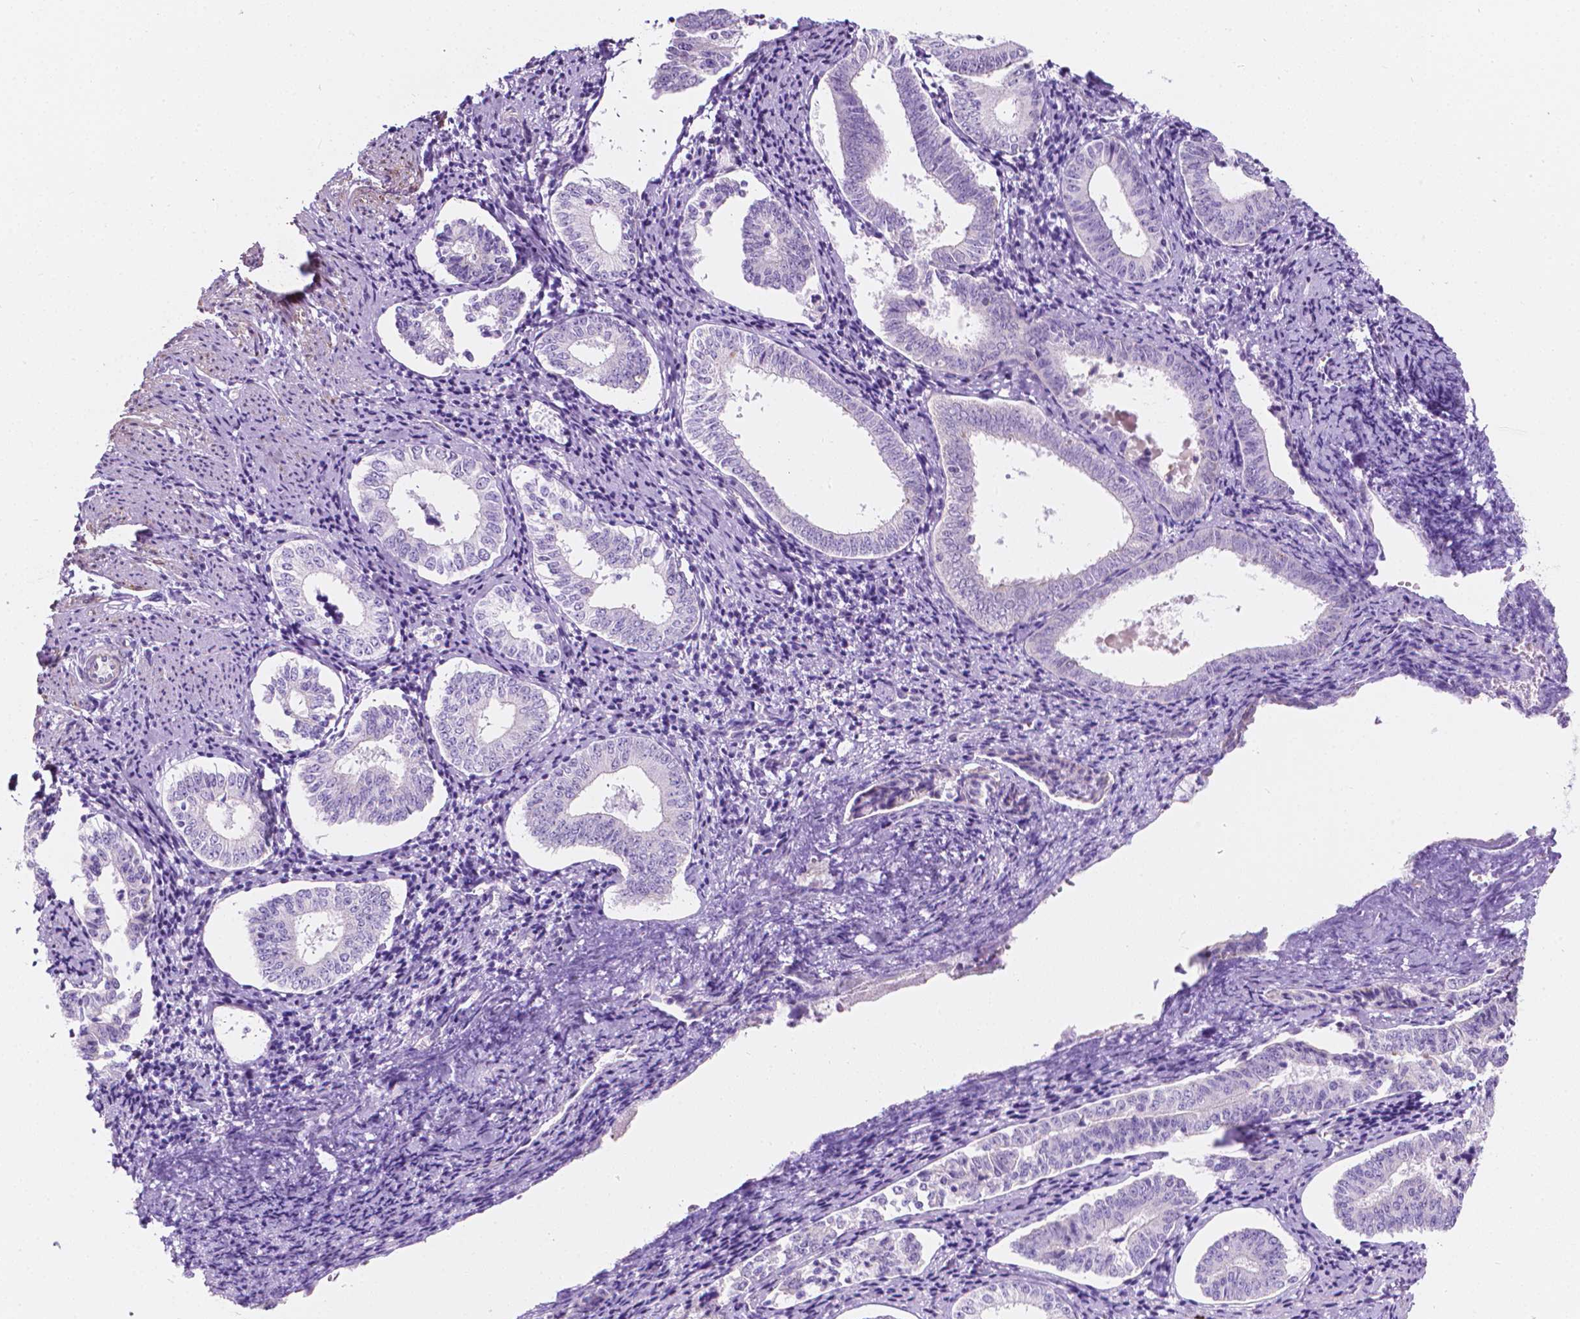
{"staining": {"intensity": "negative", "quantity": "none", "location": "none"}, "tissue": "cervical cancer", "cell_type": "Tumor cells", "image_type": "cancer", "snomed": [{"axis": "morphology", "description": "Squamous cell carcinoma, NOS"}, {"axis": "topography", "description": "Cervix"}], "caption": "This is an immunohistochemistry (IHC) histopathology image of human cervical cancer. There is no expression in tumor cells.", "gene": "NOS1AP", "patient": {"sex": "female", "age": 59}}